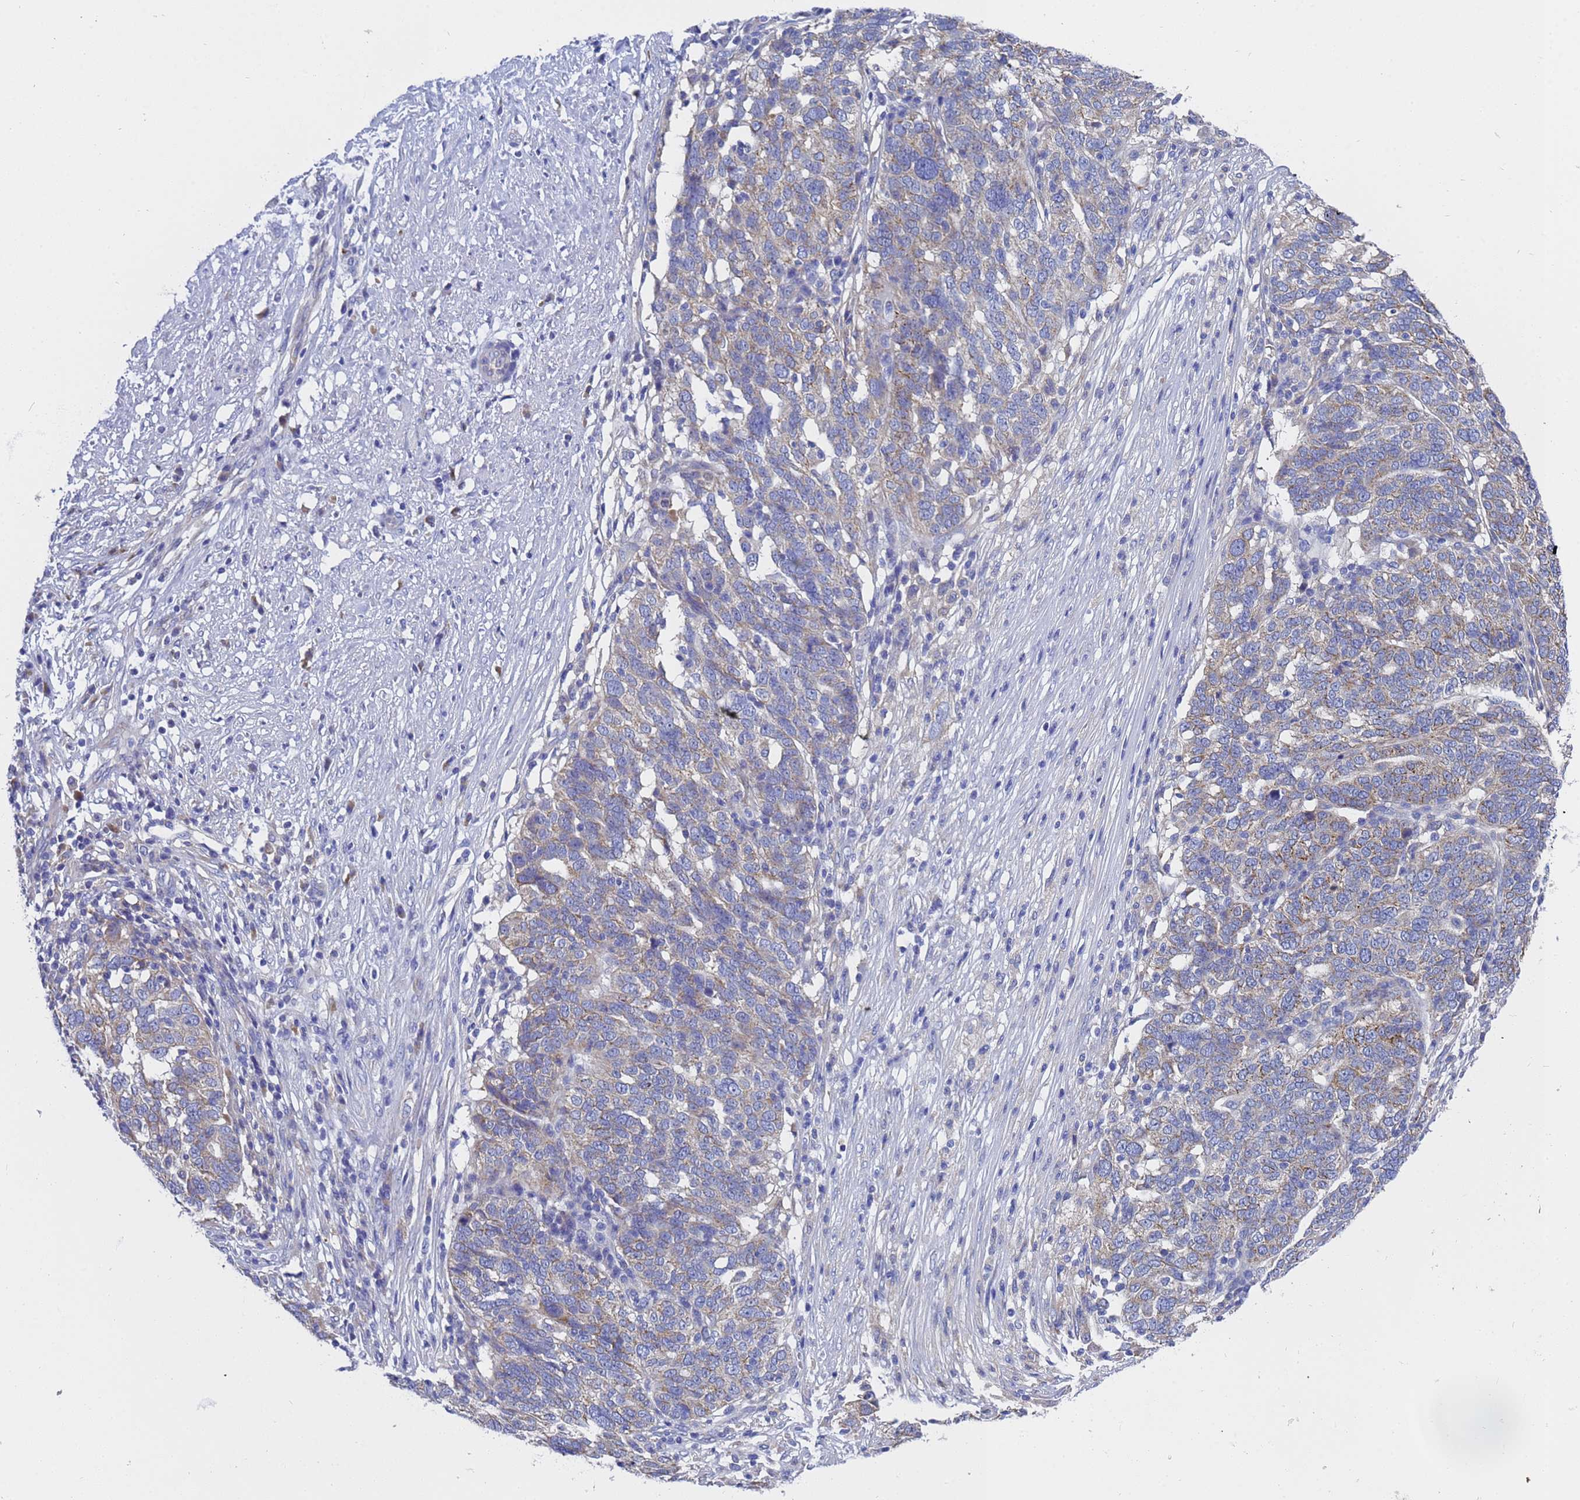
{"staining": {"intensity": "moderate", "quantity": "25%-75%", "location": "cytoplasmic/membranous"}, "tissue": "ovarian cancer", "cell_type": "Tumor cells", "image_type": "cancer", "snomed": [{"axis": "morphology", "description": "Cystadenocarcinoma, serous, NOS"}, {"axis": "topography", "description": "Ovary"}], "caption": "Immunohistochemistry (IHC) of ovarian cancer (serous cystadenocarcinoma) demonstrates medium levels of moderate cytoplasmic/membranous expression in about 25%-75% of tumor cells.", "gene": "TM4SF4", "patient": {"sex": "female", "age": 59}}